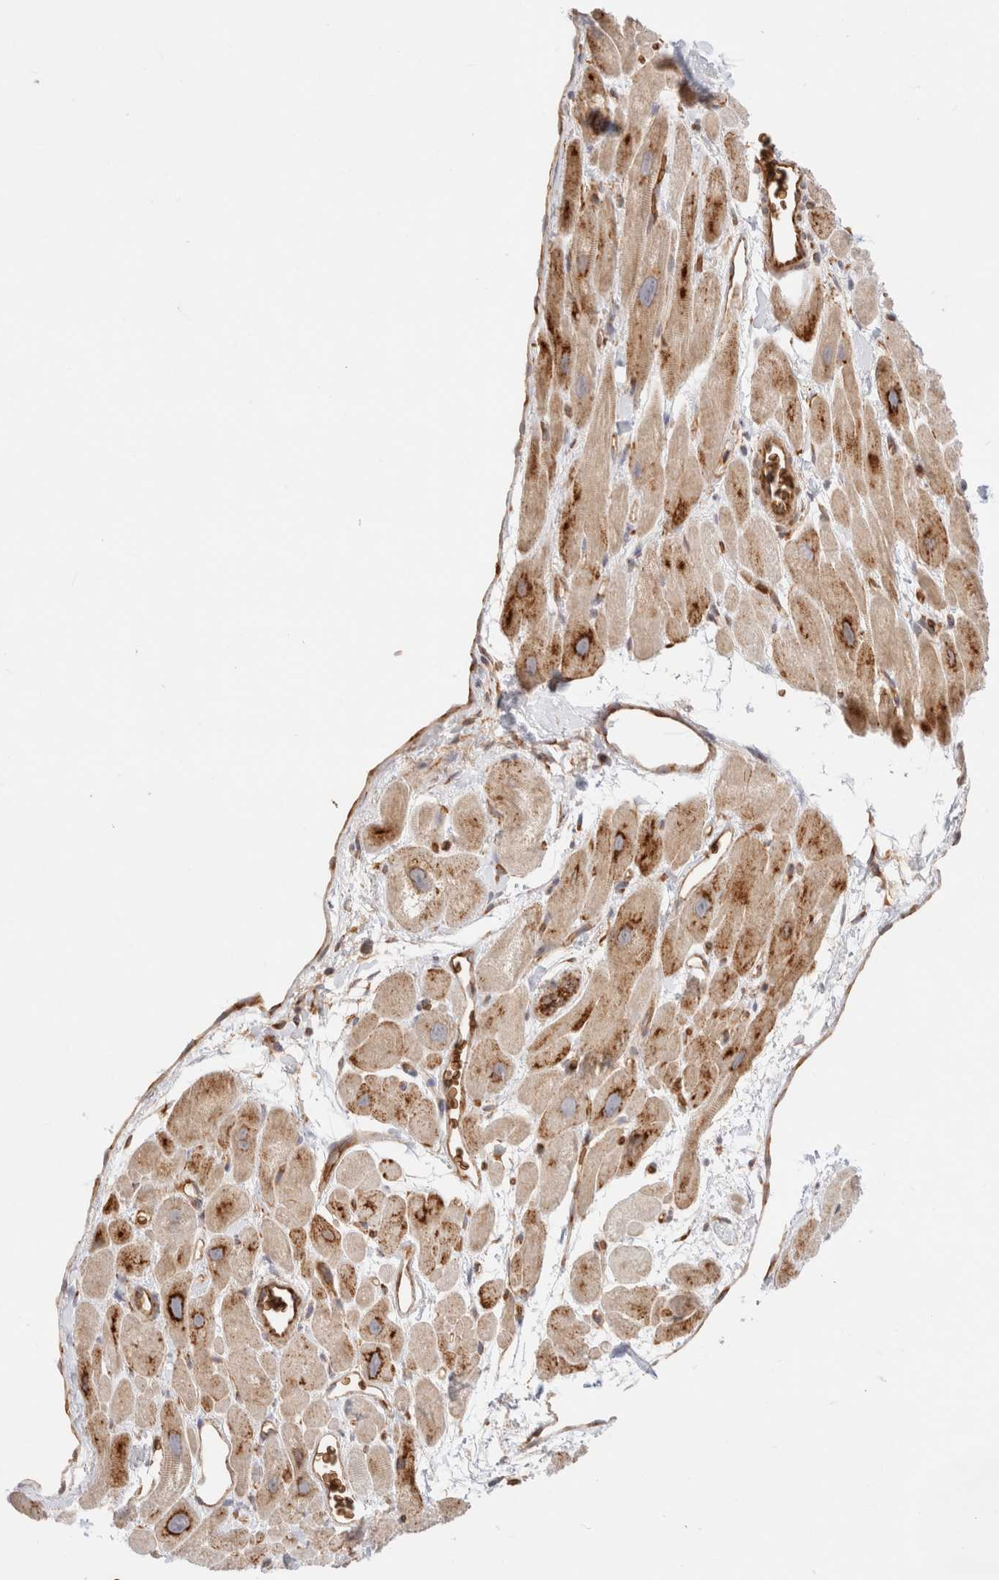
{"staining": {"intensity": "moderate", "quantity": "25%-75%", "location": "cytoplasmic/membranous"}, "tissue": "heart muscle", "cell_type": "Cardiomyocytes", "image_type": "normal", "snomed": [{"axis": "morphology", "description": "Normal tissue, NOS"}, {"axis": "topography", "description": "Heart"}], "caption": "Moderate cytoplasmic/membranous protein expression is present in approximately 25%-75% of cardiomyocytes in heart muscle. (DAB (3,3'-diaminobenzidine) = brown stain, brightfield microscopy at high magnification).", "gene": "UTS2B", "patient": {"sex": "male", "age": 49}}